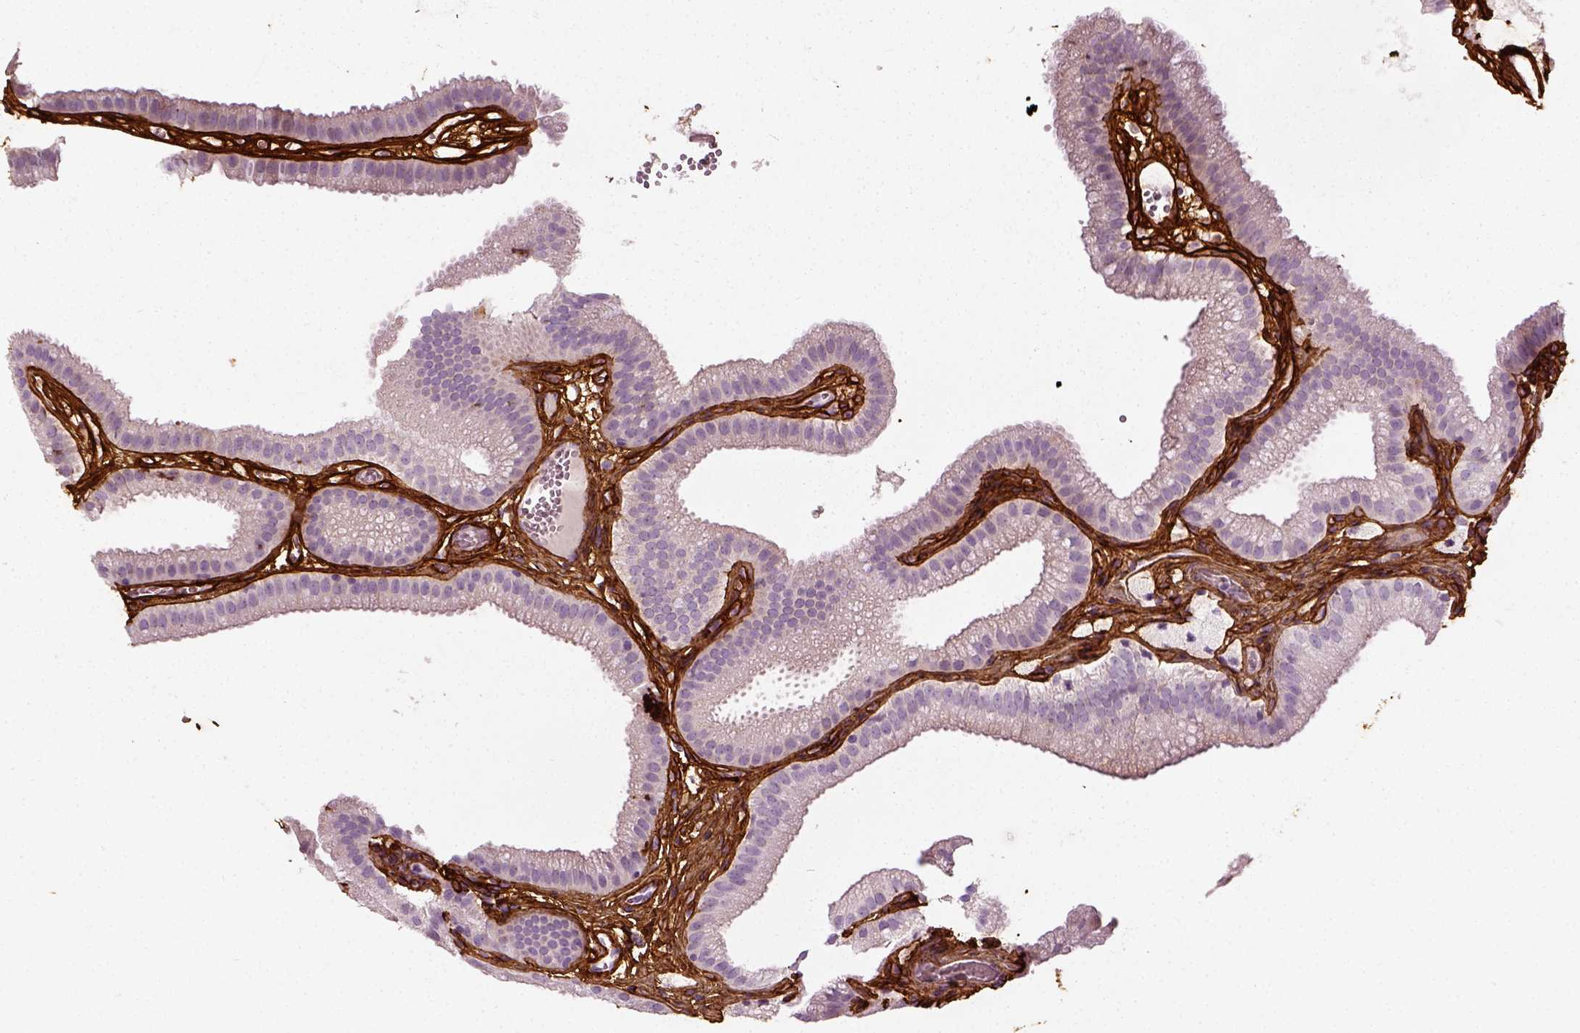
{"staining": {"intensity": "negative", "quantity": "none", "location": "none"}, "tissue": "gallbladder", "cell_type": "Glandular cells", "image_type": "normal", "snomed": [{"axis": "morphology", "description": "Normal tissue, NOS"}, {"axis": "topography", "description": "Gallbladder"}], "caption": "IHC histopathology image of unremarkable gallbladder: gallbladder stained with DAB (3,3'-diaminobenzidine) demonstrates no significant protein staining in glandular cells. (Brightfield microscopy of DAB immunohistochemistry (IHC) at high magnification).", "gene": "COL6A2", "patient": {"sex": "female", "age": 63}}